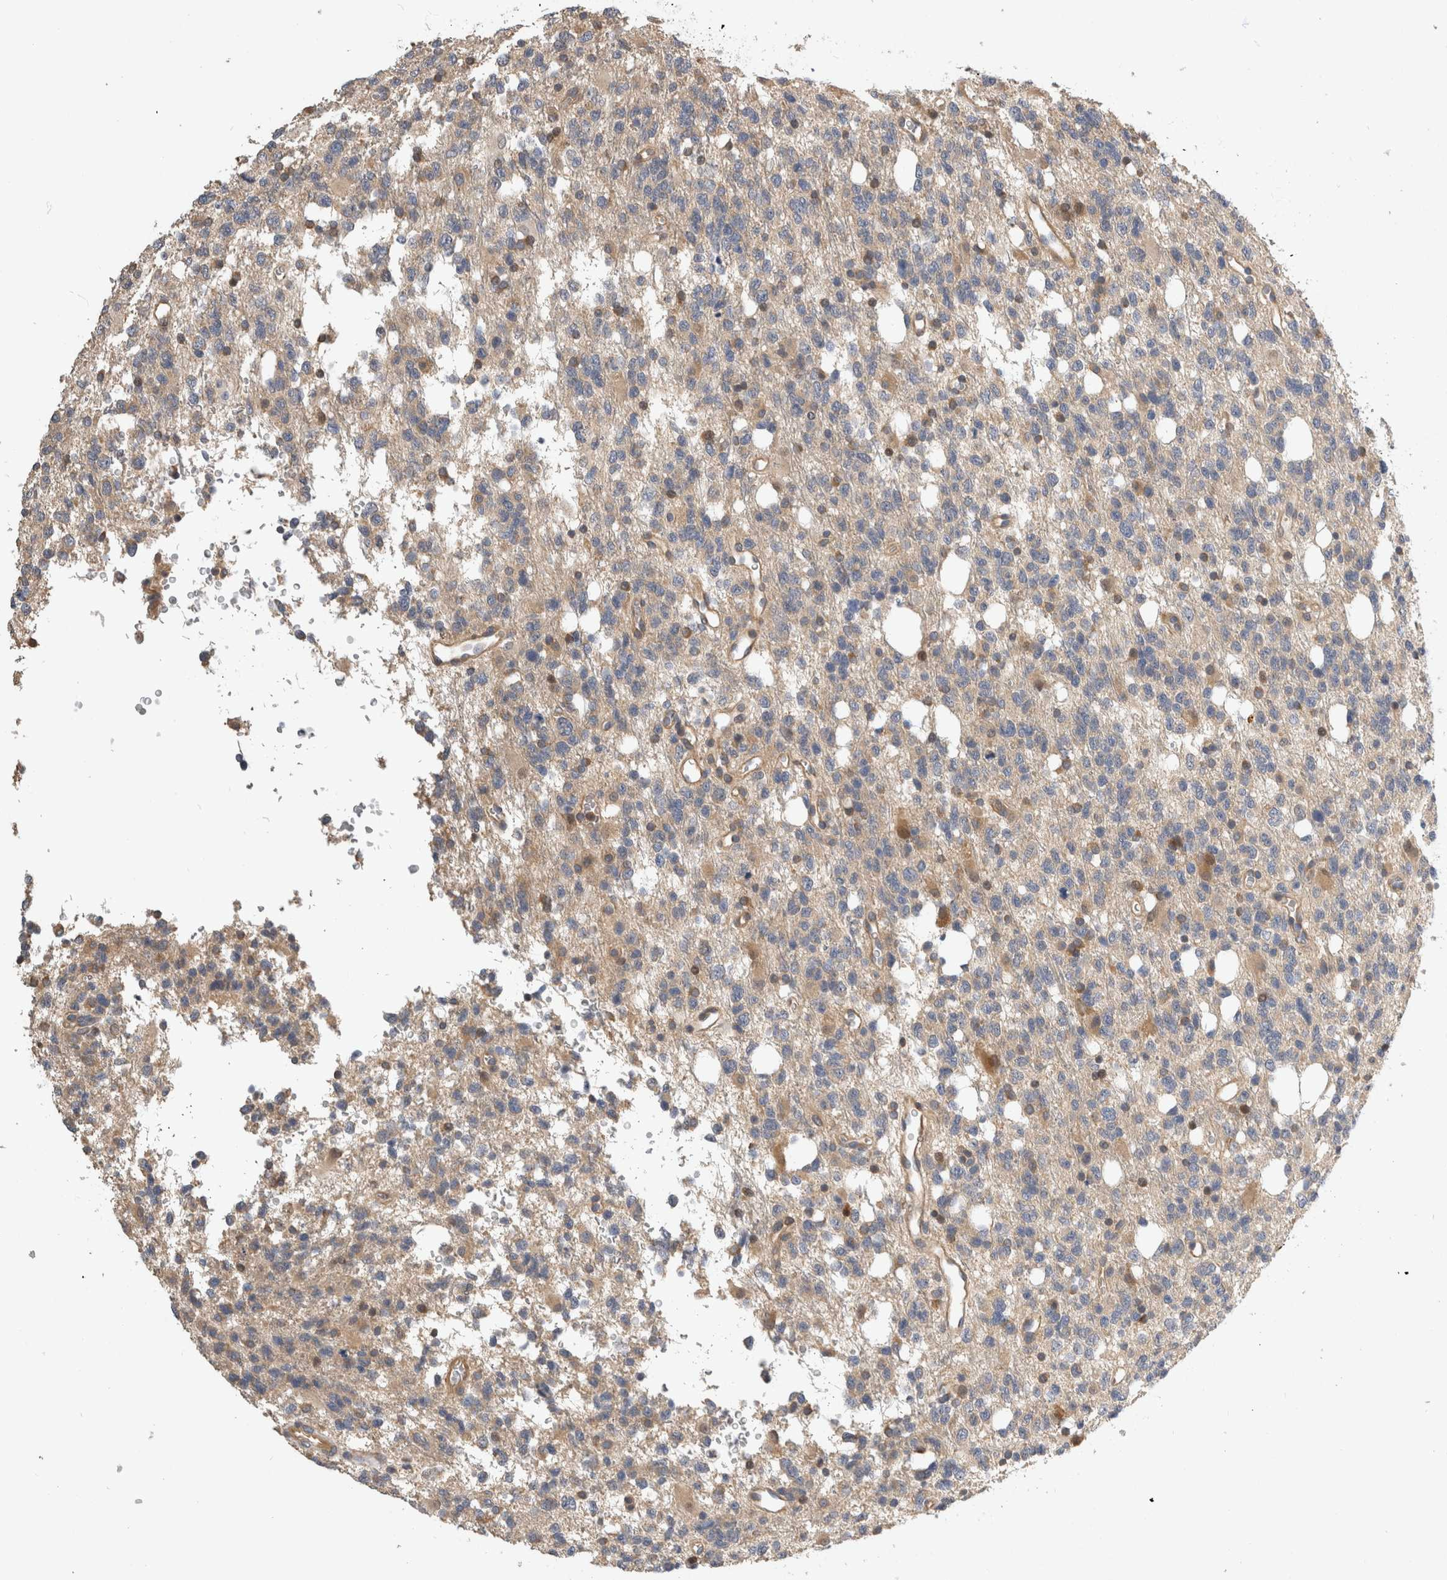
{"staining": {"intensity": "negative", "quantity": "none", "location": "none"}, "tissue": "glioma", "cell_type": "Tumor cells", "image_type": "cancer", "snomed": [{"axis": "morphology", "description": "Glioma, malignant, High grade"}, {"axis": "topography", "description": "Brain"}], "caption": "The micrograph shows no significant expression in tumor cells of glioma. Brightfield microscopy of immunohistochemistry (IHC) stained with DAB (3,3'-diaminobenzidine) (brown) and hematoxylin (blue), captured at high magnification.", "gene": "PGM1", "patient": {"sex": "female", "age": 62}}